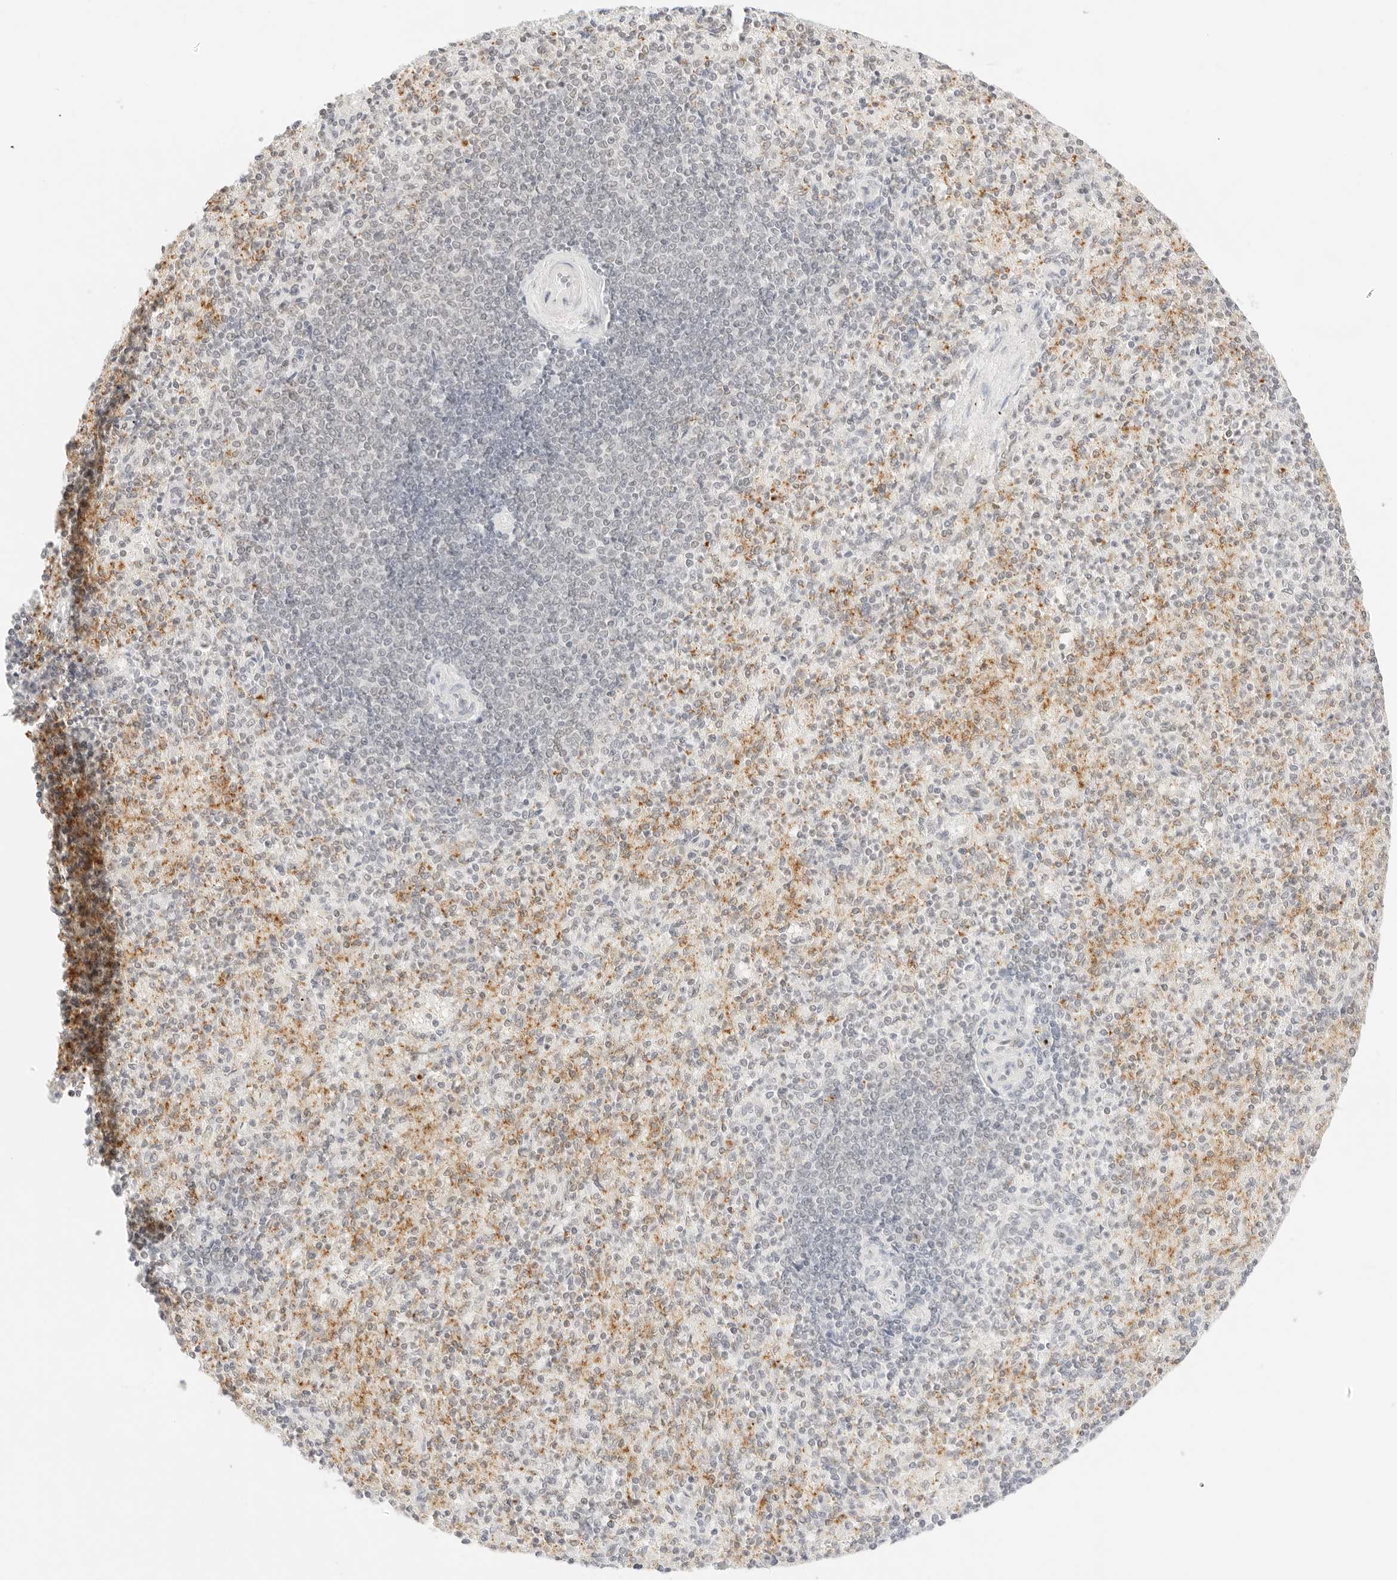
{"staining": {"intensity": "moderate", "quantity": "<25%", "location": "cytoplasmic/membranous"}, "tissue": "spleen", "cell_type": "Cells in red pulp", "image_type": "normal", "snomed": [{"axis": "morphology", "description": "Normal tissue, NOS"}, {"axis": "topography", "description": "Spleen"}], "caption": "This micrograph displays IHC staining of normal human spleen, with low moderate cytoplasmic/membranous staining in about <25% of cells in red pulp.", "gene": "GNAS", "patient": {"sex": "female", "age": 74}}